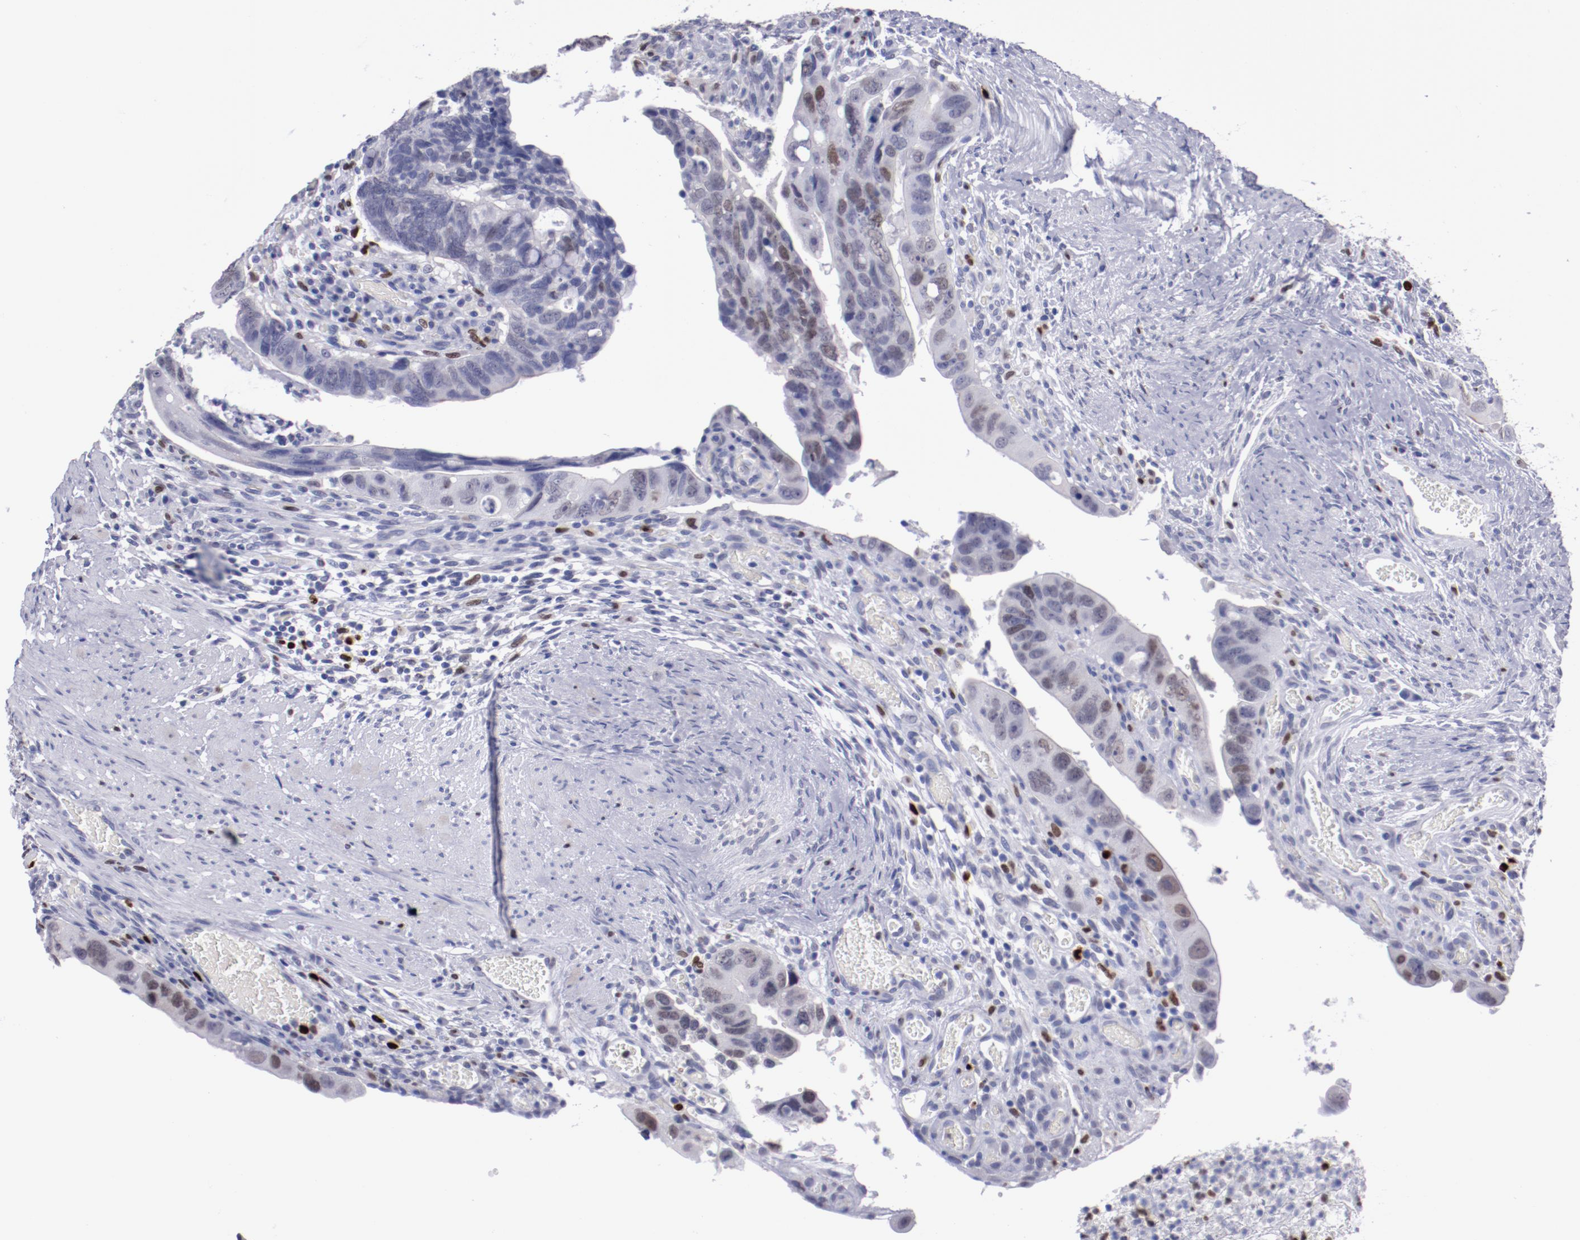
{"staining": {"intensity": "weak", "quantity": "<25%", "location": "nuclear"}, "tissue": "colorectal cancer", "cell_type": "Tumor cells", "image_type": "cancer", "snomed": [{"axis": "morphology", "description": "Adenocarcinoma, NOS"}, {"axis": "topography", "description": "Rectum"}], "caption": "Protein analysis of colorectal cancer (adenocarcinoma) demonstrates no significant positivity in tumor cells.", "gene": "IRF8", "patient": {"sex": "male", "age": 53}}